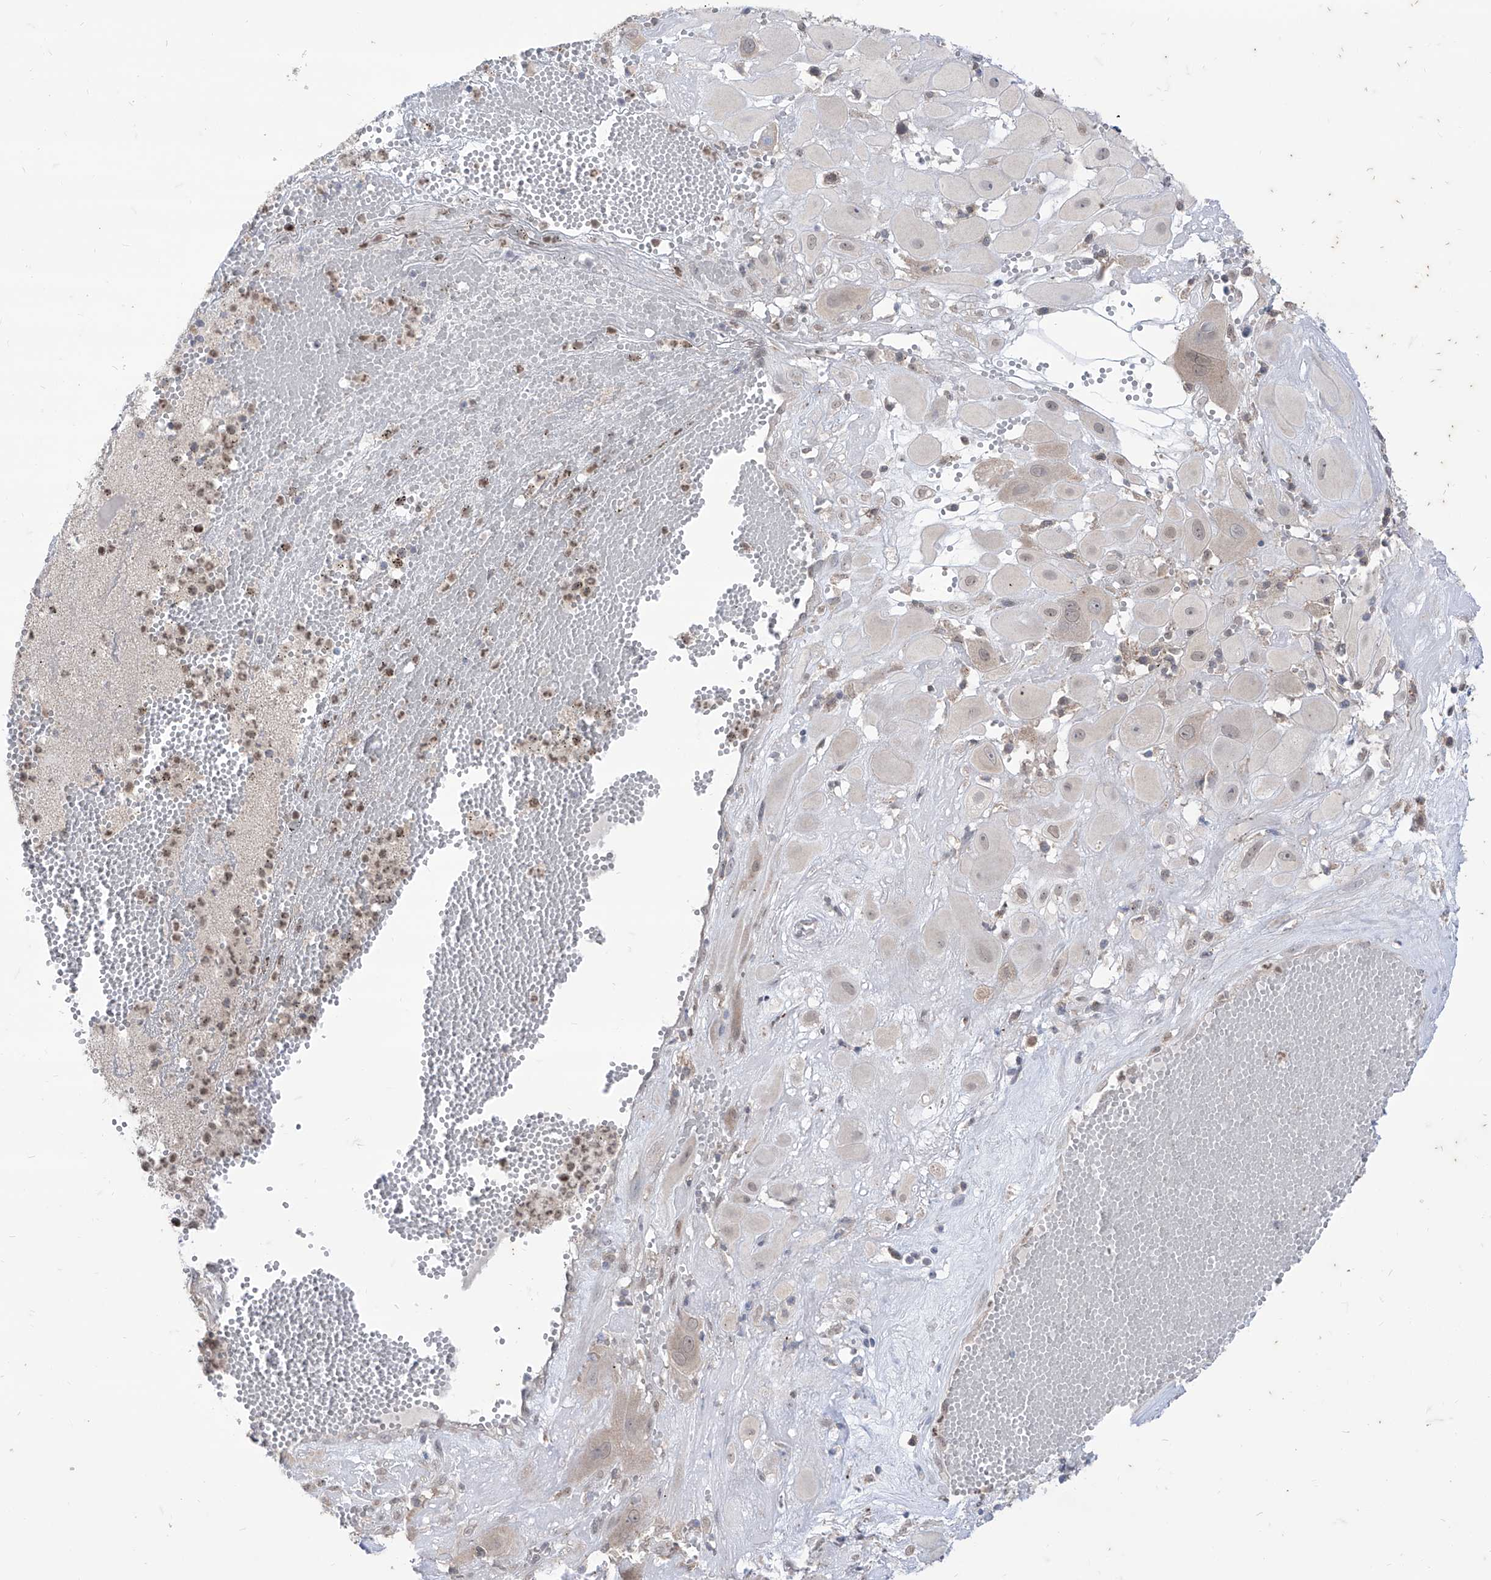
{"staining": {"intensity": "weak", "quantity": "<25%", "location": "cytoplasmic/membranous,nuclear"}, "tissue": "cervical cancer", "cell_type": "Tumor cells", "image_type": "cancer", "snomed": [{"axis": "morphology", "description": "Squamous cell carcinoma, NOS"}, {"axis": "topography", "description": "Cervix"}], "caption": "This is an IHC micrograph of human cervical squamous cell carcinoma. There is no expression in tumor cells.", "gene": "BROX", "patient": {"sex": "female", "age": 34}}